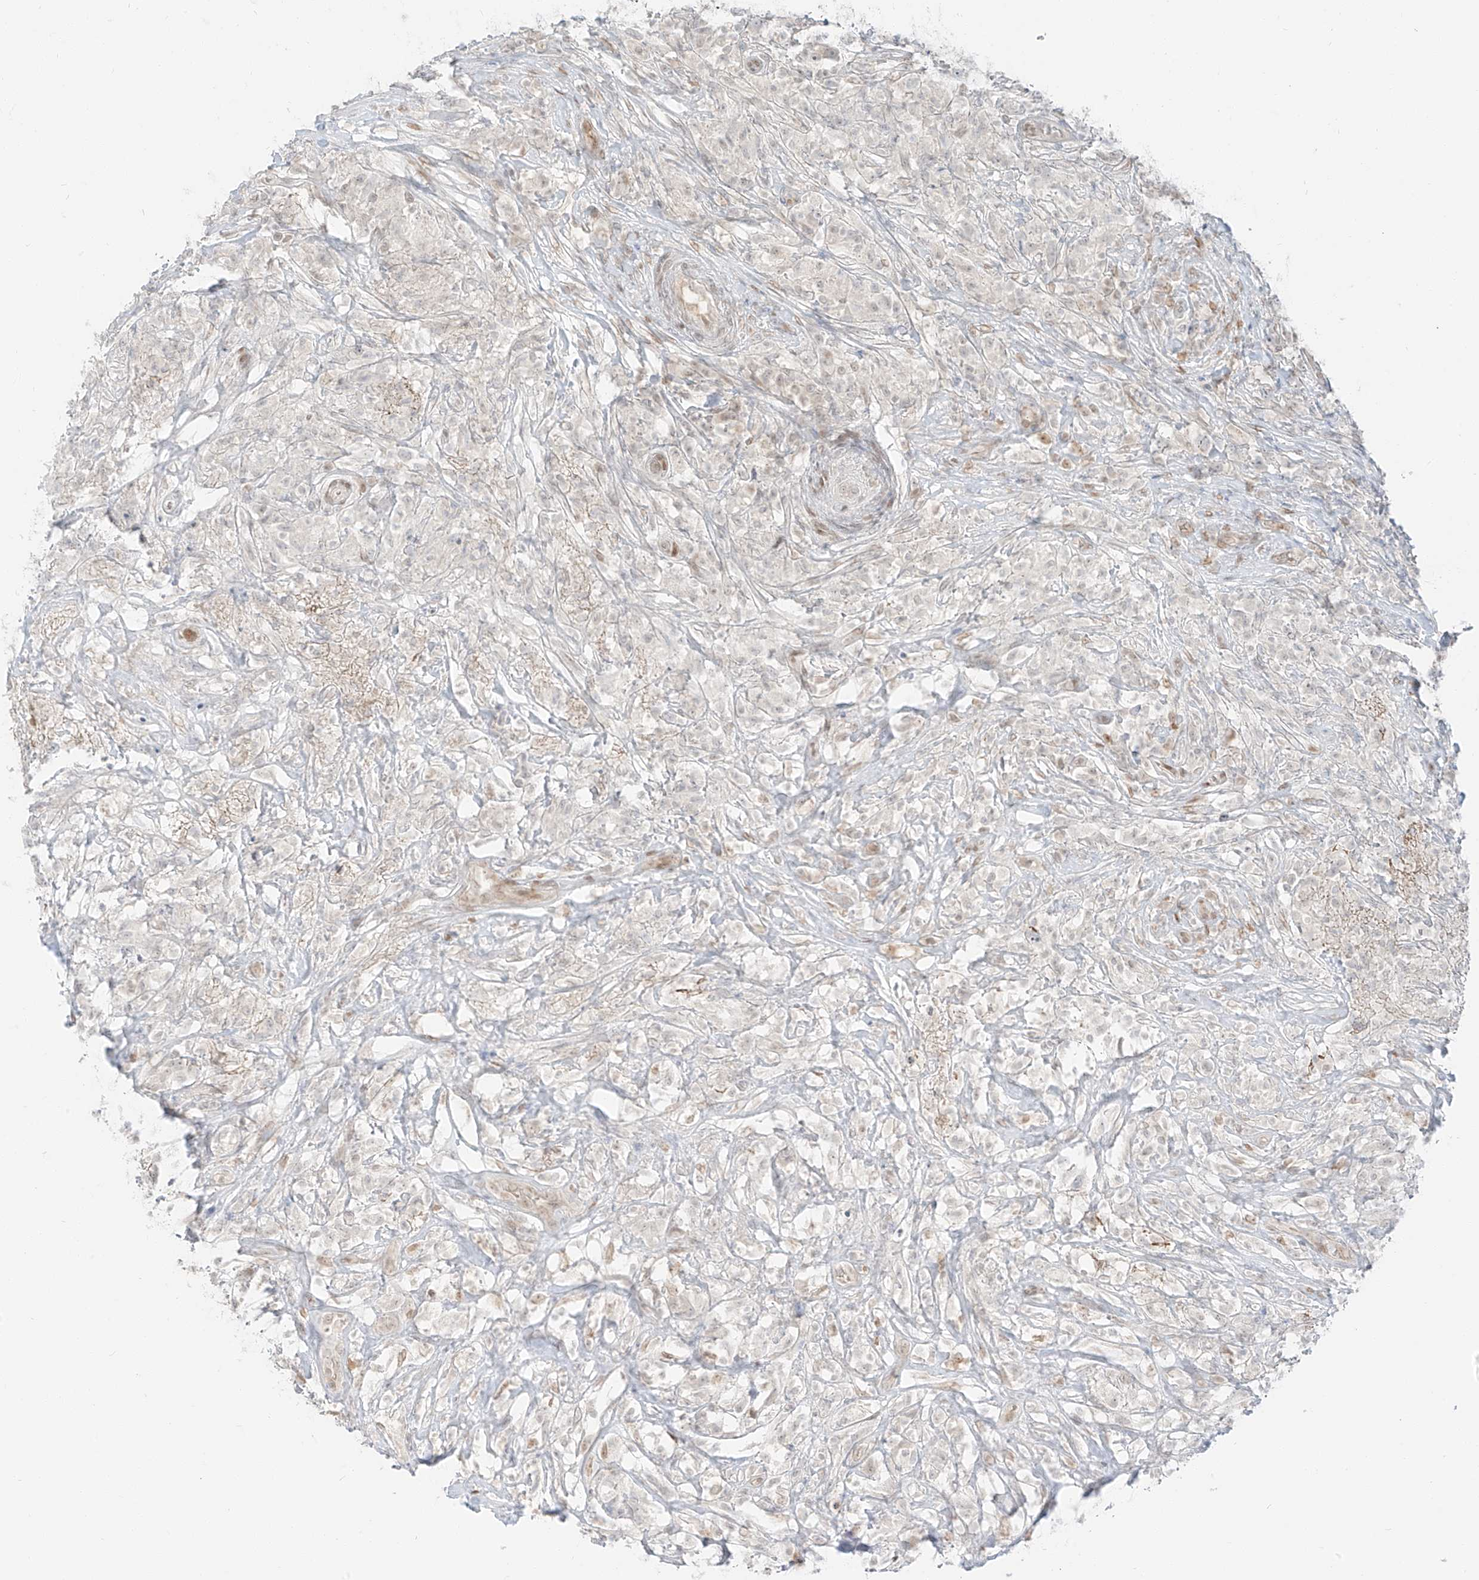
{"staining": {"intensity": "negative", "quantity": "none", "location": "none"}, "tissue": "testis cancer", "cell_type": "Tumor cells", "image_type": "cancer", "snomed": [{"axis": "morphology", "description": "Seminoma, NOS"}, {"axis": "topography", "description": "Testis"}], "caption": "DAB immunohistochemical staining of human testis cancer (seminoma) demonstrates no significant positivity in tumor cells.", "gene": "ZNF774", "patient": {"sex": "male", "age": 49}}